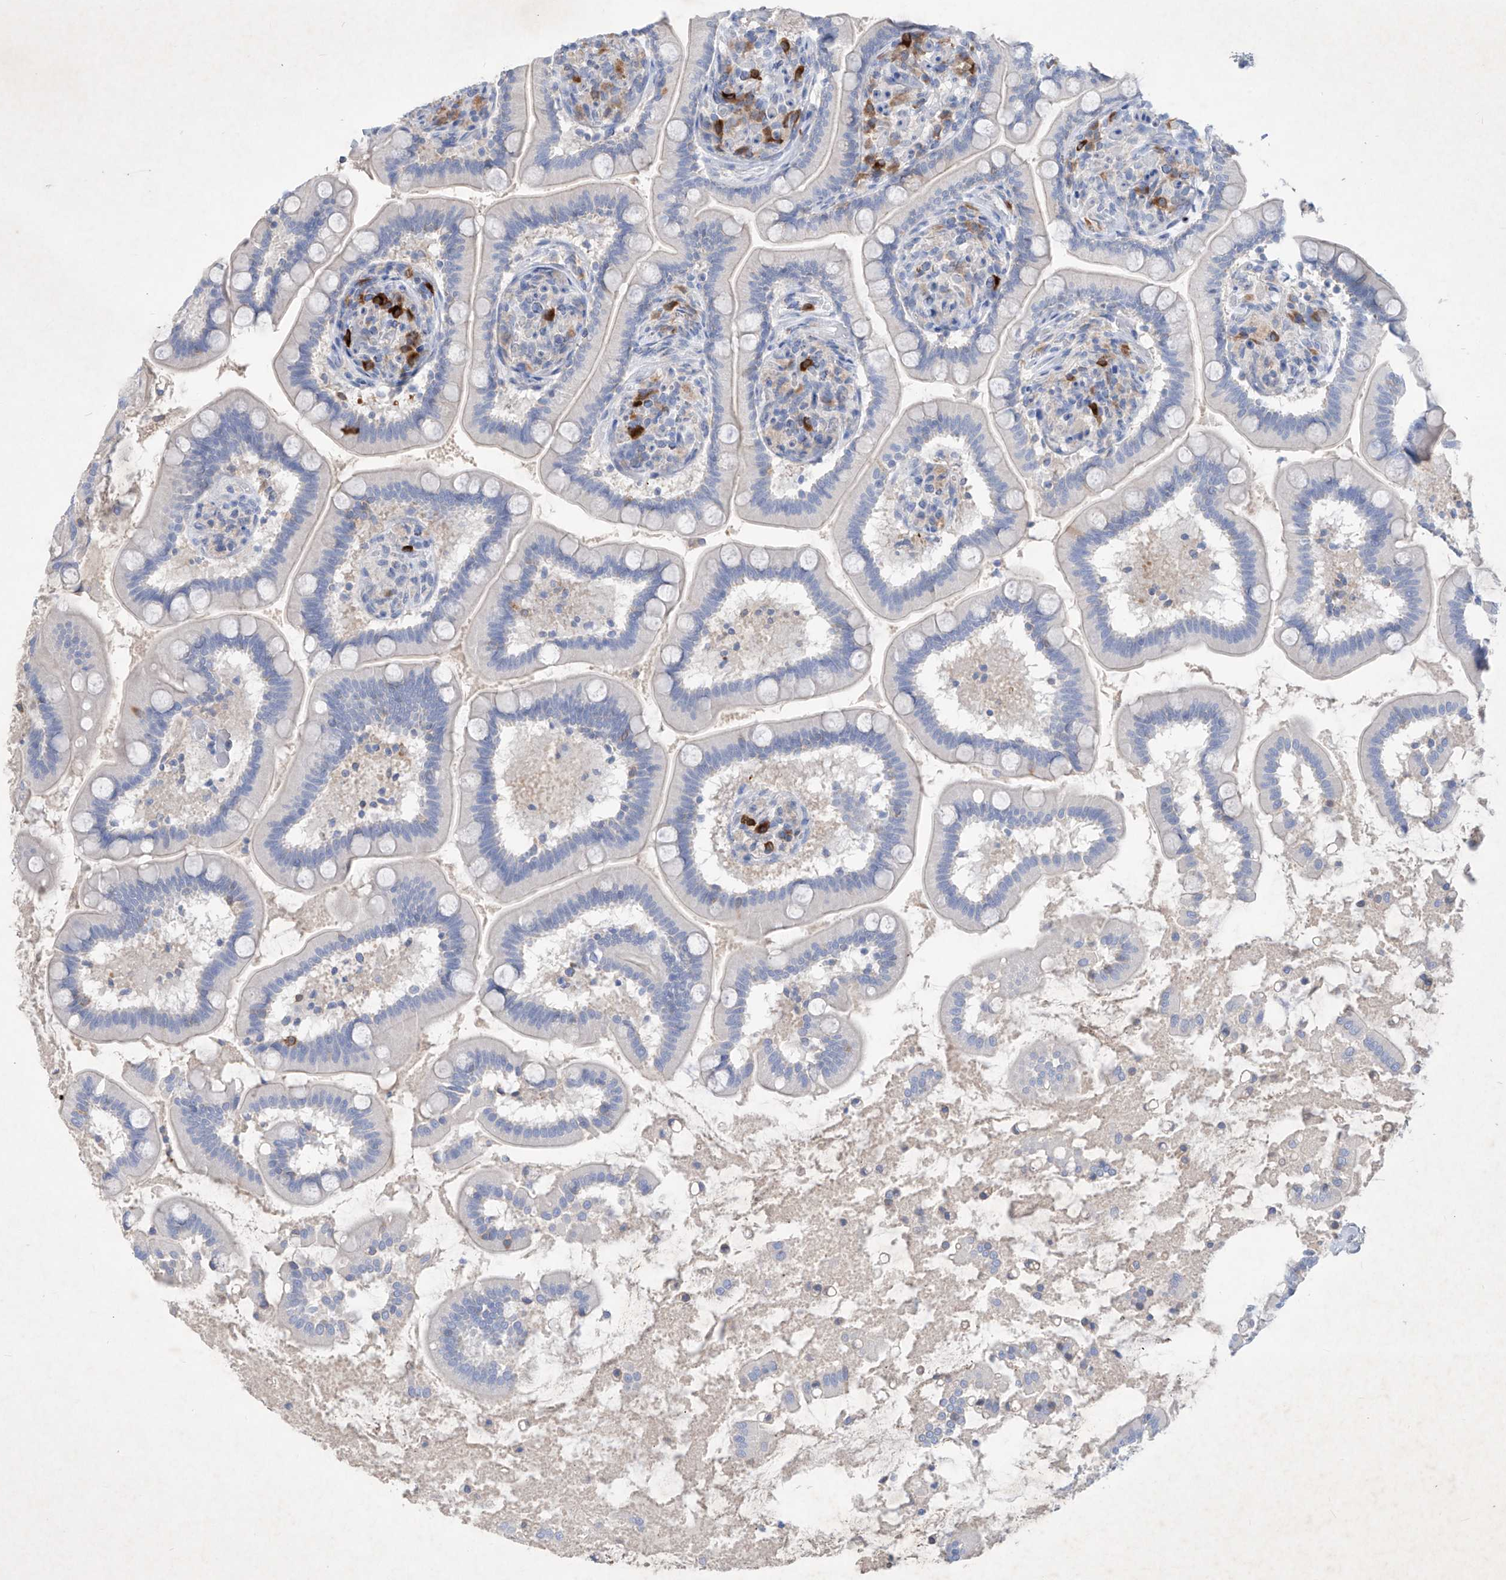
{"staining": {"intensity": "negative", "quantity": "none", "location": "none"}, "tissue": "small intestine", "cell_type": "Glandular cells", "image_type": "normal", "snomed": [{"axis": "morphology", "description": "Normal tissue, NOS"}, {"axis": "topography", "description": "Small intestine"}], "caption": "Immunohistochemistry photomicrograph of unremarkable small intestine stained for a protein (brown), which demonstrates no expression in glandular cells.", "gene": "ASNS", "patient": {"sex": "female", "age": 64}}